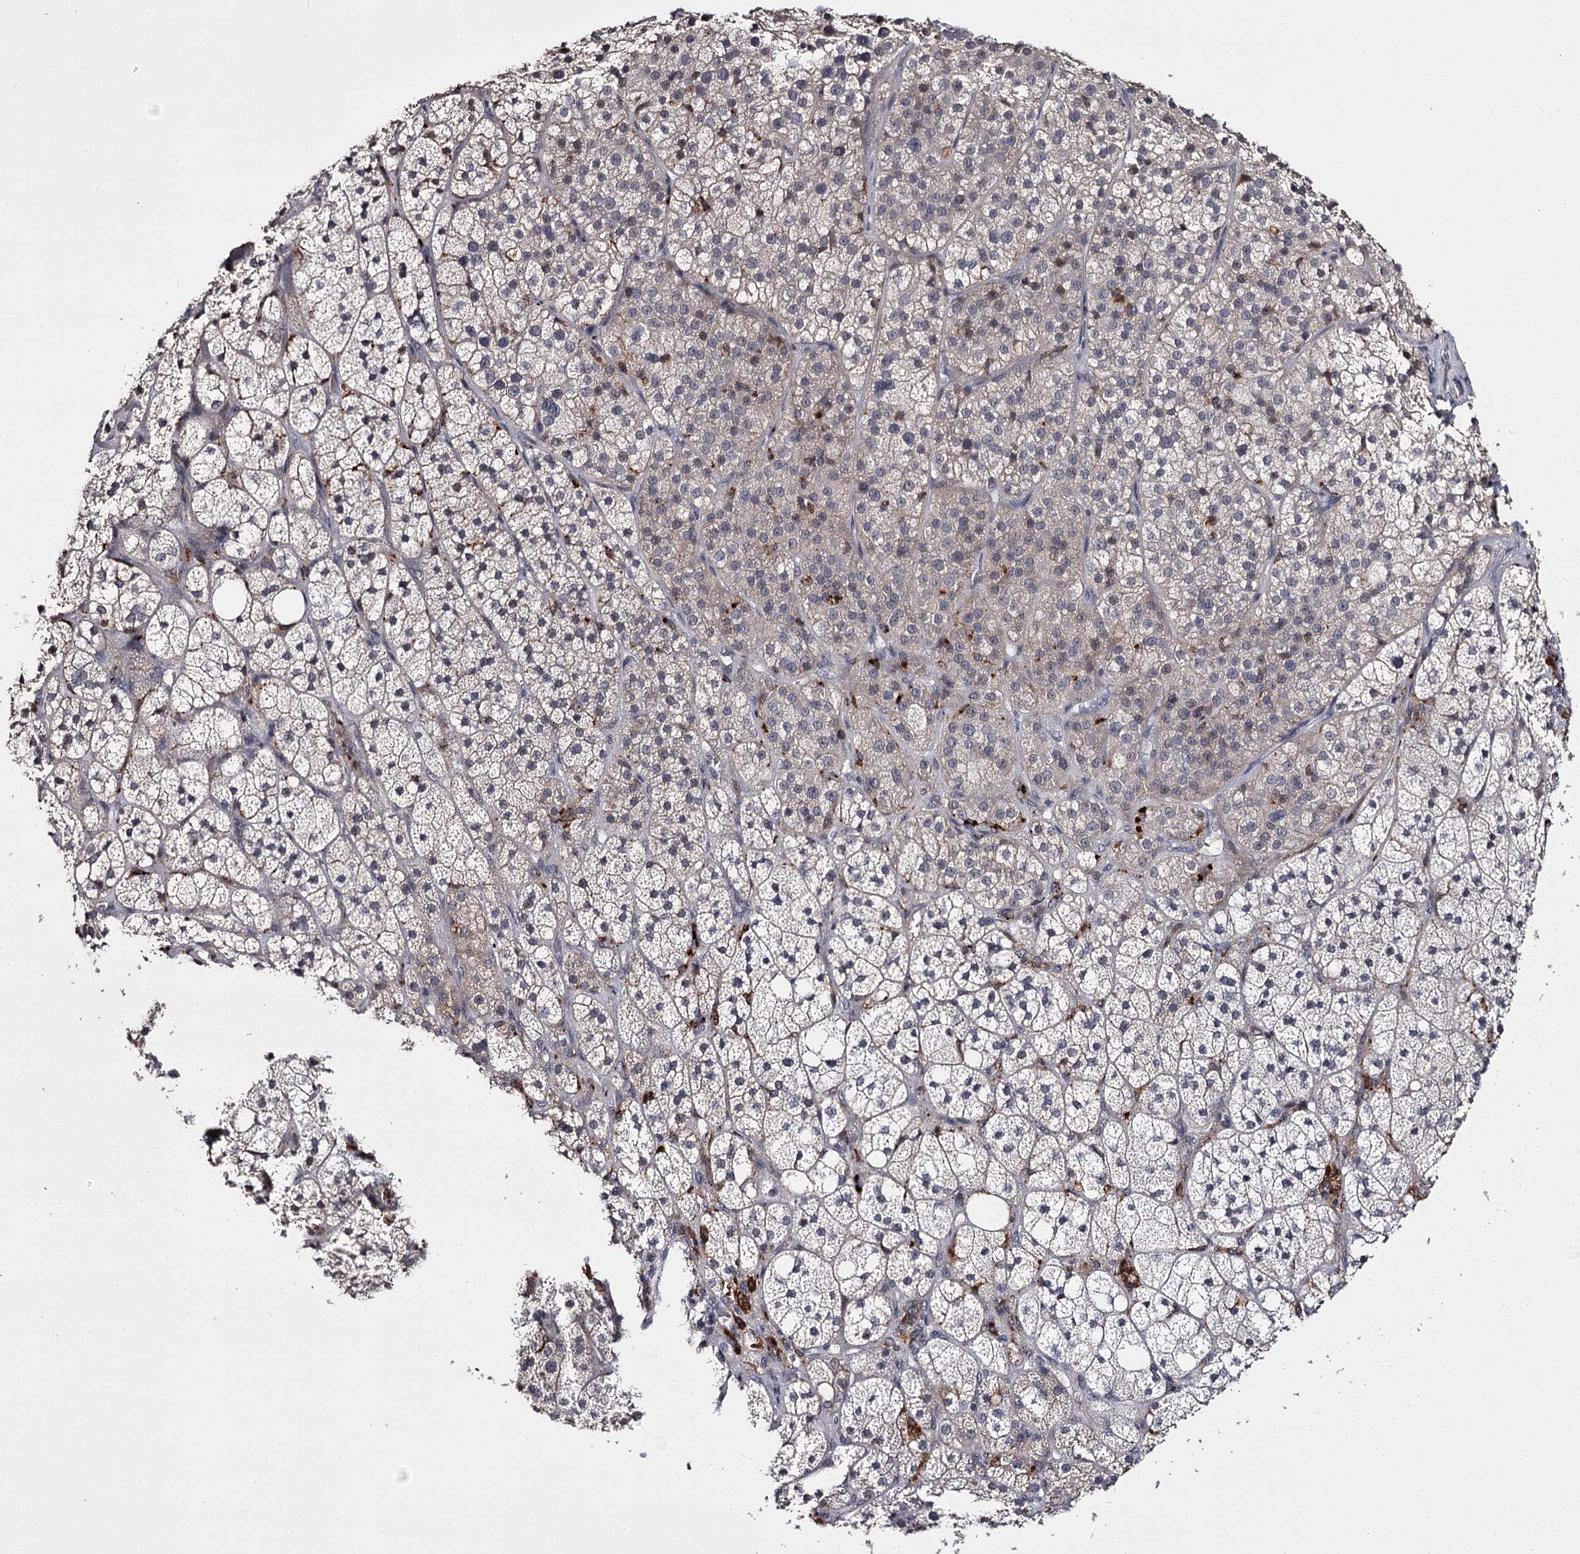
{"staining": {"intensity": "negative", "quantity": "none", "location": "none"}, "tissue": "adrenal gland", "cell_type": "Glandular cells", "image_type": "normal", "snomed": [{"axis": "morphology", "description": "Normal tissue, NOS"}, {"axis": "topography", "description": "Adrenal gland"}], "caption": "High power microscopy histopathology image of an immunohistochemistry (IHC) photomicrograph of benign adrenal gland, revealing no significant expression in glandular cells. (DAB (3,3'-diaminobenzidine) immunohistochemistry, high magnification).", "gene": "SLC32A1", "patient": {"sex": "male", "age": 61}}